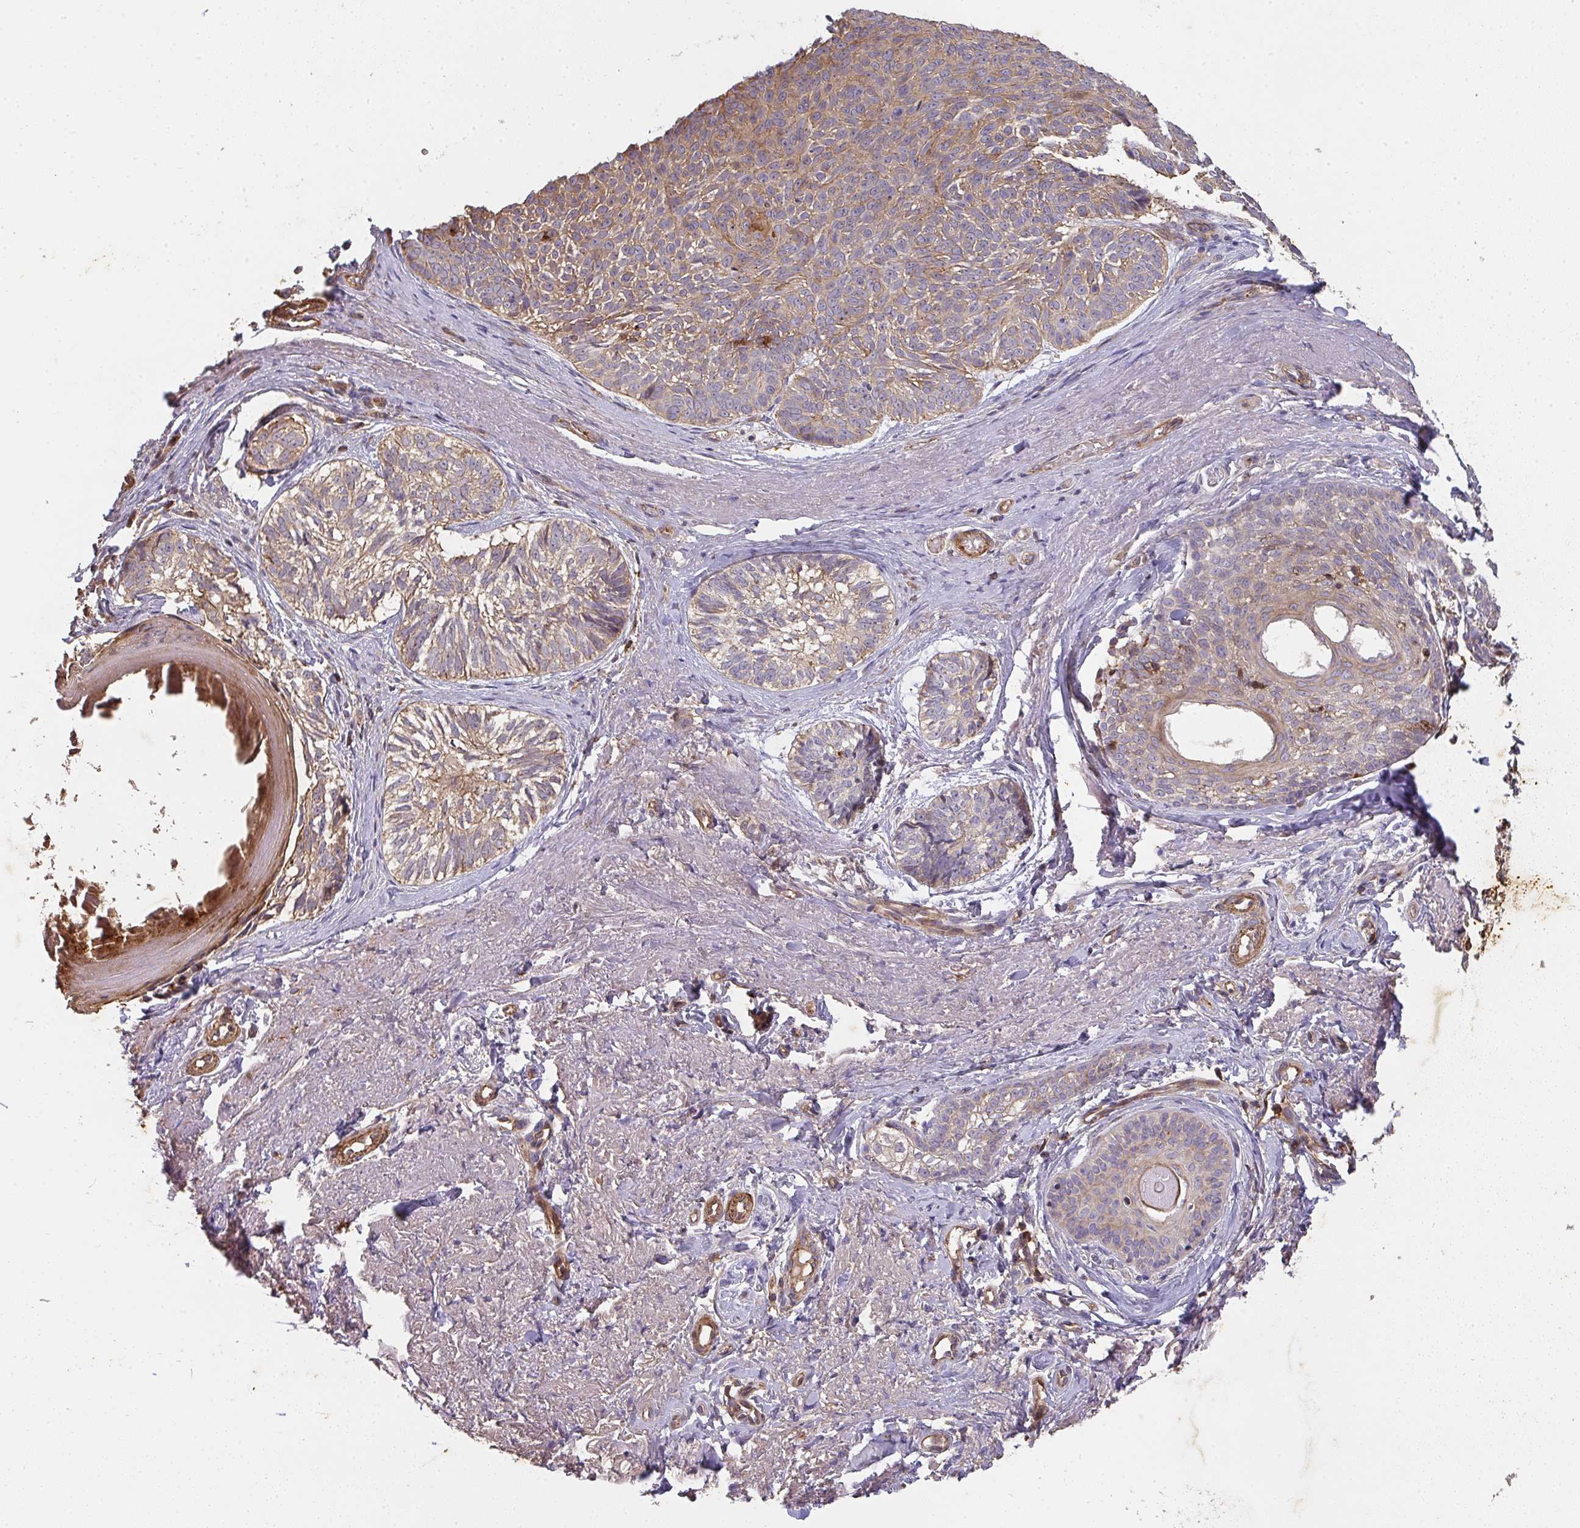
{"staining": {"intensity": "moderate", "quantity": ">75%", "location": "cytoplasmic/membranous"}, "tissue": "skin cancer", "cell_type": "Tumor cells", "image_type": "cancer", "snomed": [{"axis": "morphology", "description": "Basal cell carcinoma"}, {"axis": "topography", "description": "Skin"}, {"axis": "topography", "description": "Skin of face"}, {"axis": "topography", "description": "Skin of nose"}], "caption": "A micrograph of basal cell carcinoma (skin) stained for a protein displays moderate cytoplasmic/membranous brown staining in tumor cells.", "gene": "TNMD", "patient": {"sex": "female", "age": 86}}